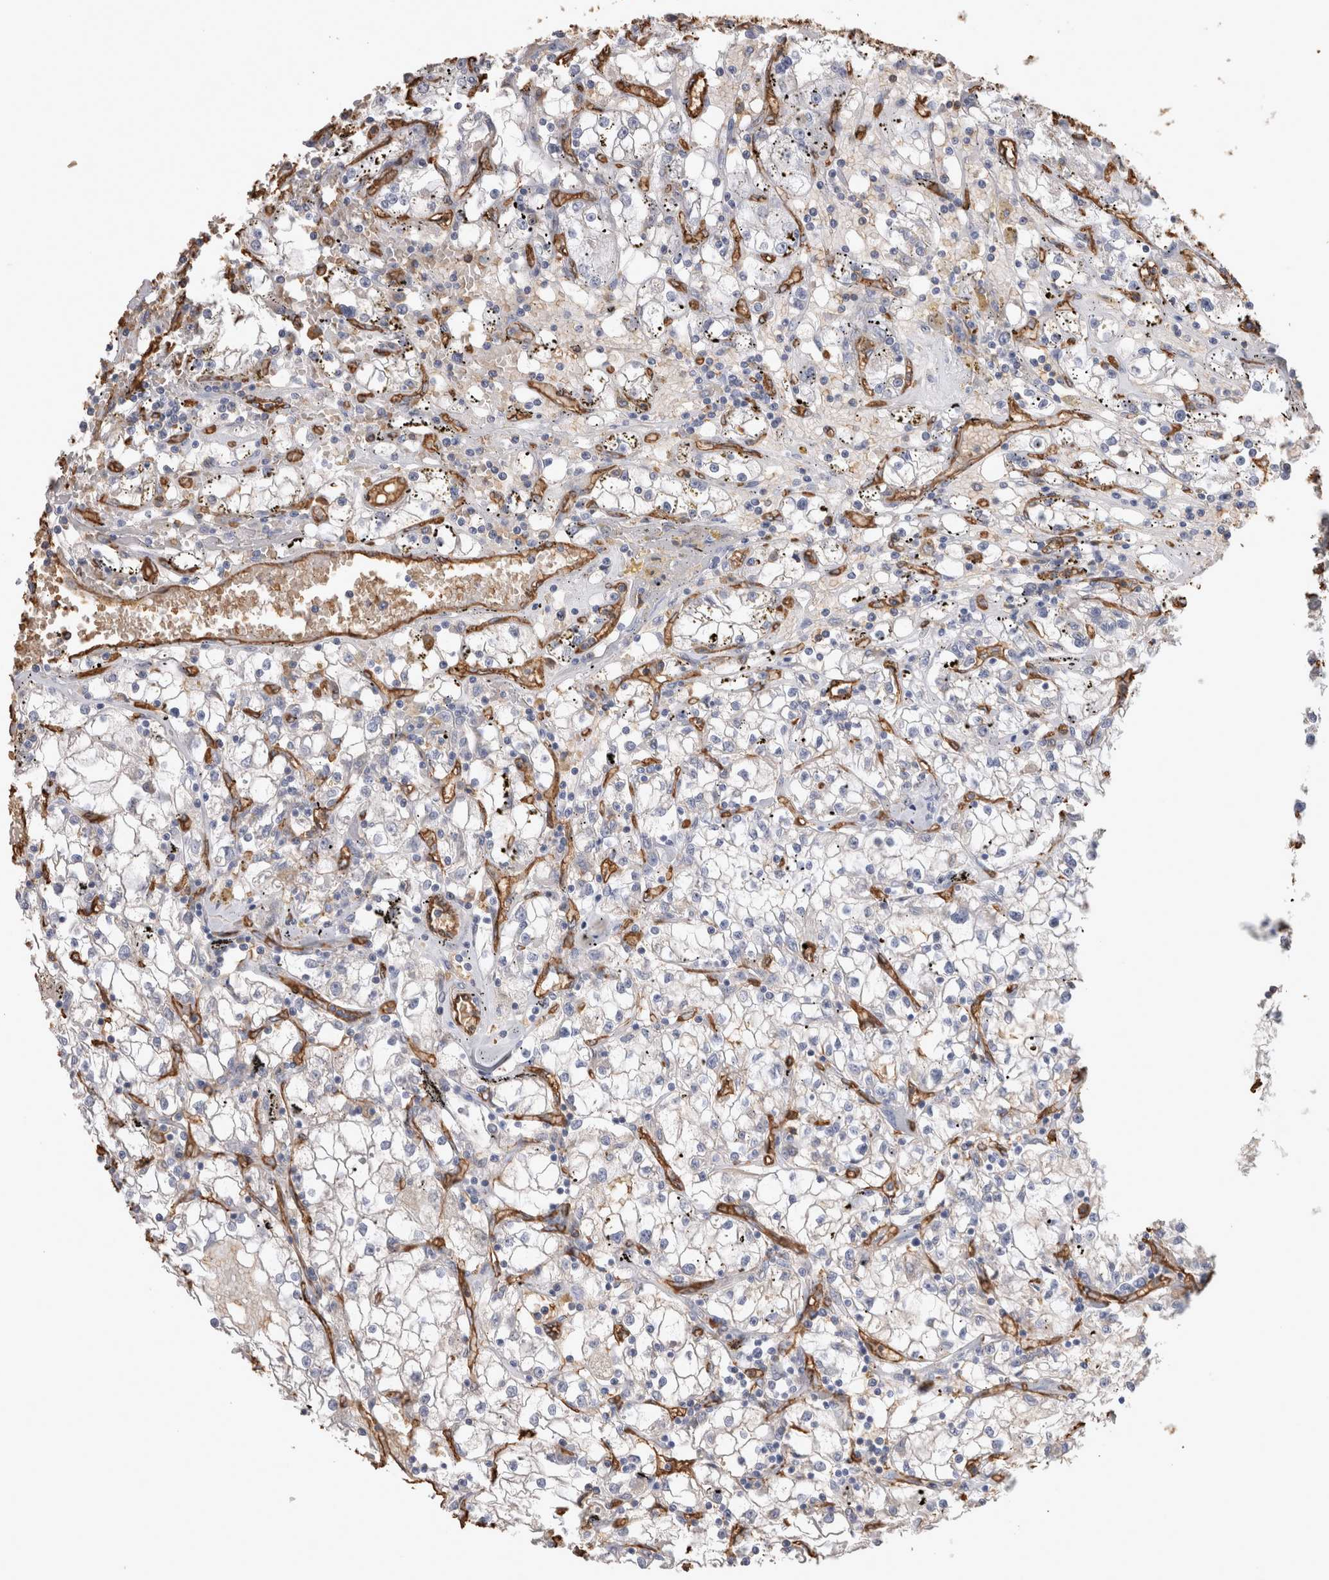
{"staining": {"intensity": "negative", "quantity": "none", "location": "none"}, "tissue": "renal cancer", "cell_type": "Tumor cells", "image_type": "cancer", "snomed": [{"axis": "morphology", "description": "Adenocarcinoma, NOS"}, {"axis": "topography", "description": "Kidney"}], "caption": "Tumor cells show no significant positivity in renal cancer (adenocarcinoma).", "gene": "IL17RC", "patient": {"sex": "male", "age": 56}}